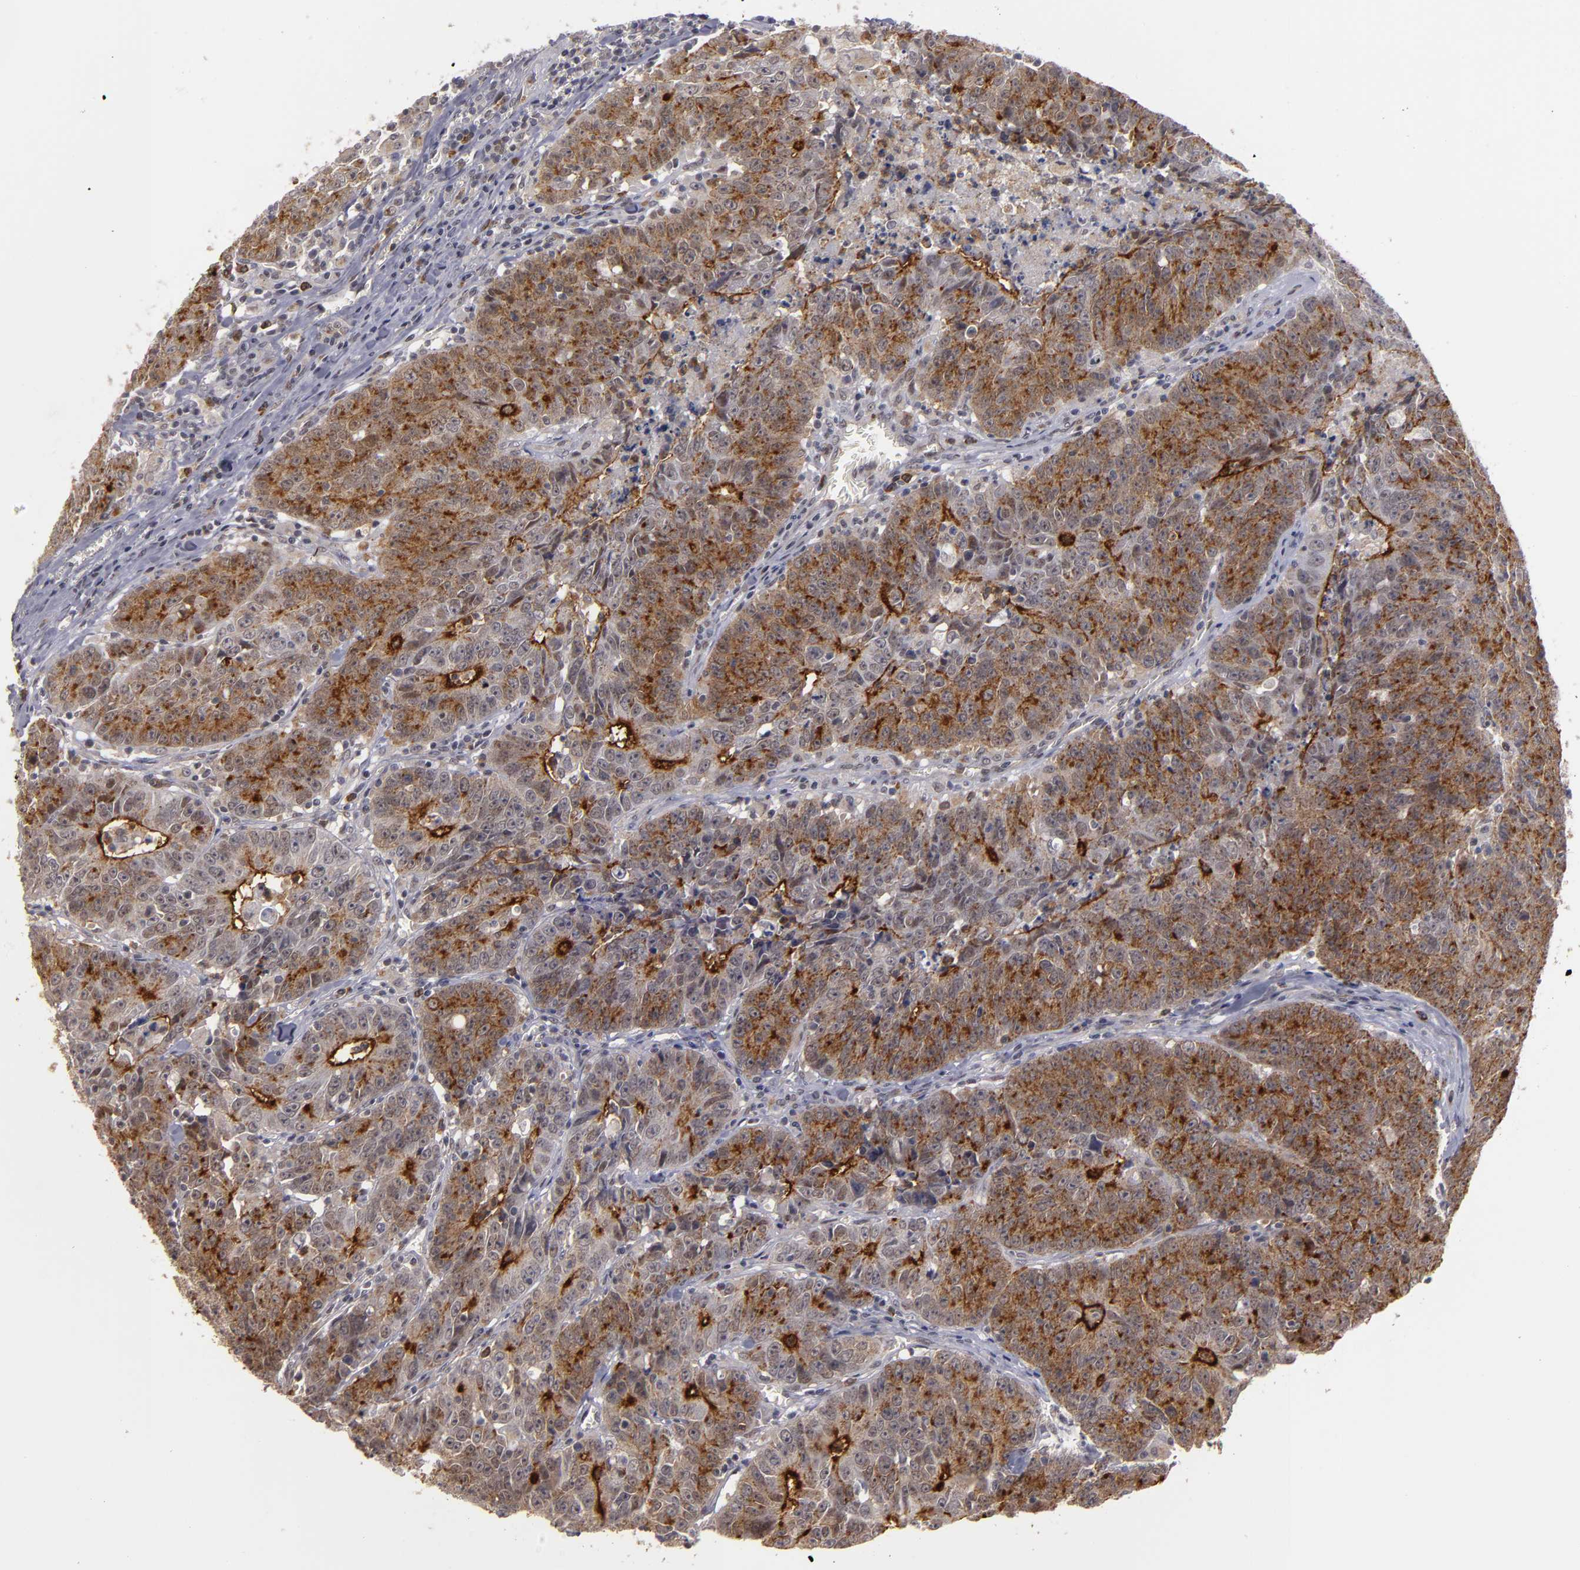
{"staining": {"intensity": "moderate", "quantity": ">75%", "location": "cytoplasmic/membranous"}, "tissue": "colorectal cancer", "cell_type": "Tumor cells", "image_type": "cancer", "snomed": [{"axis": "morphology", "description": "Adenocarcinoma, NOS"}, {"axis": "topography", "description": "Colon"}], "caption": "Protein analysis of adenocarcinoma (colorectal) tissue shows moderate cytoplasmic/membranous expression in about >75% of tumor cells. (IHC, brightfield microscopy, high magnification).", "gene": "STX3", "patient": {"sex": "female", "age": 53}}